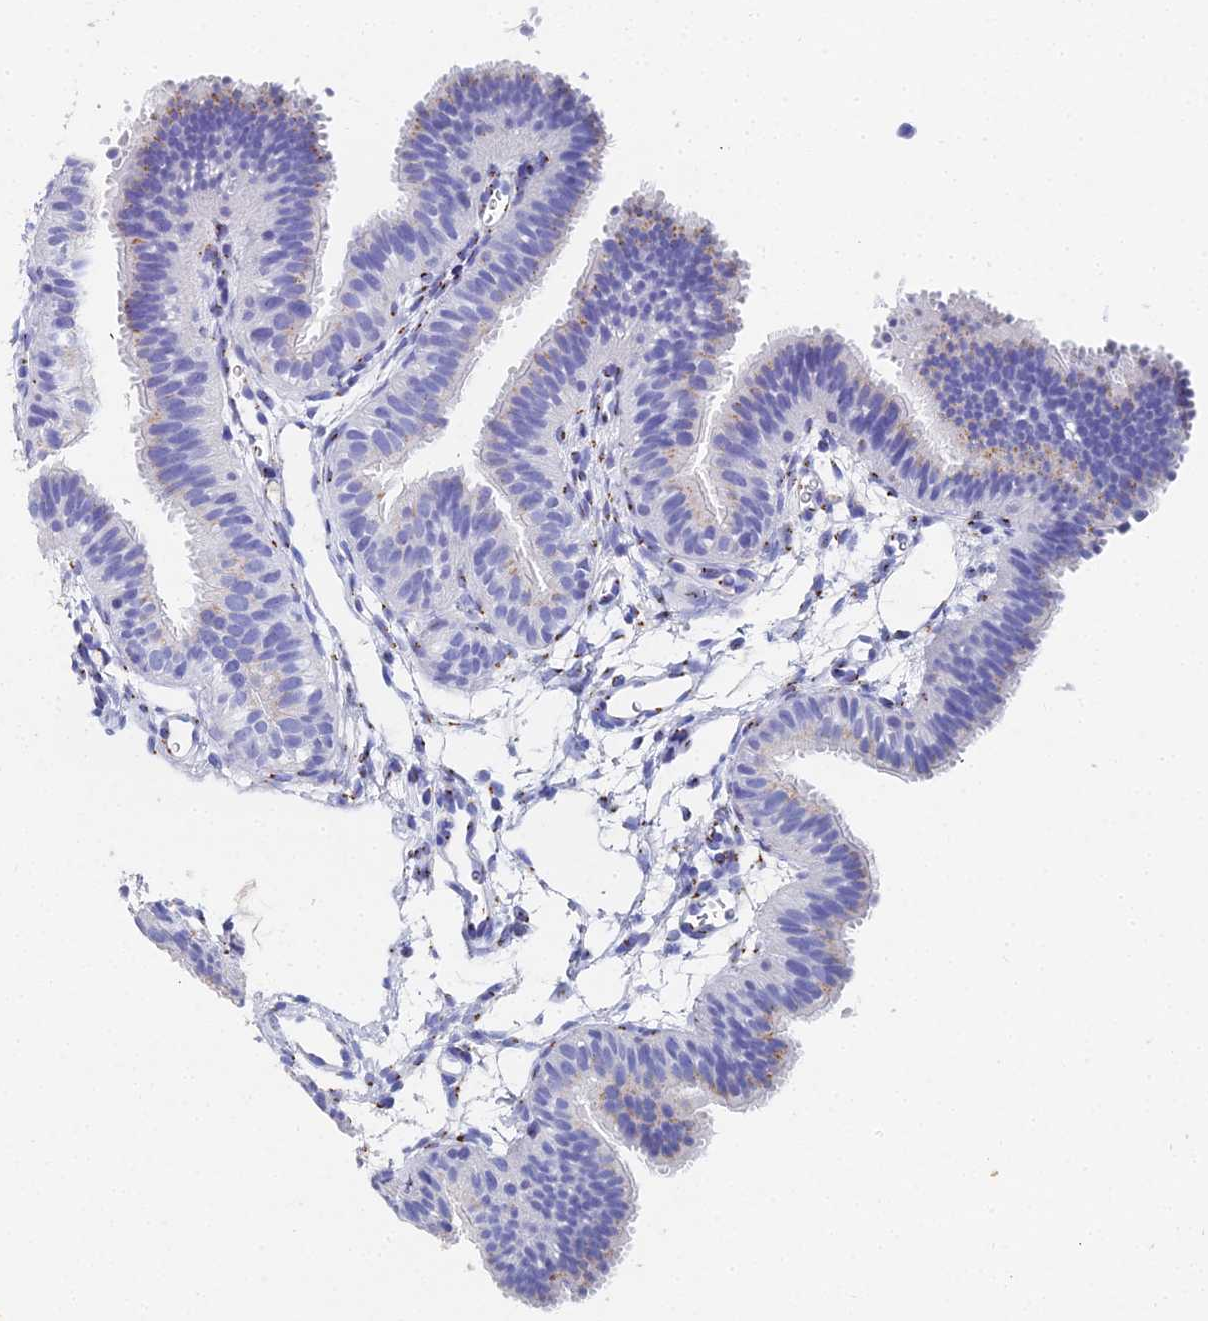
{"staining": {"intensity": "moderate", "quantity": "<25%", "location": "cytoplasmic/membranous"}, "tissue": "fallopian tube", "cell_type": "Glandular cells", "image_type": "normal", "snomed": [{"axis": "morphology", "description": "Normal tissue, NOS"}, {"axis": "topography", "description": "Fallopian tube"}], "caption": "Human fallopian tube stained with a brown dye demonstrates moderate cytoplasmic/membranous positive staining in approximately <25% of glandular cells.", "gene": "ENSG00000268674", "patient": {"sex": "female", "age": 35}}